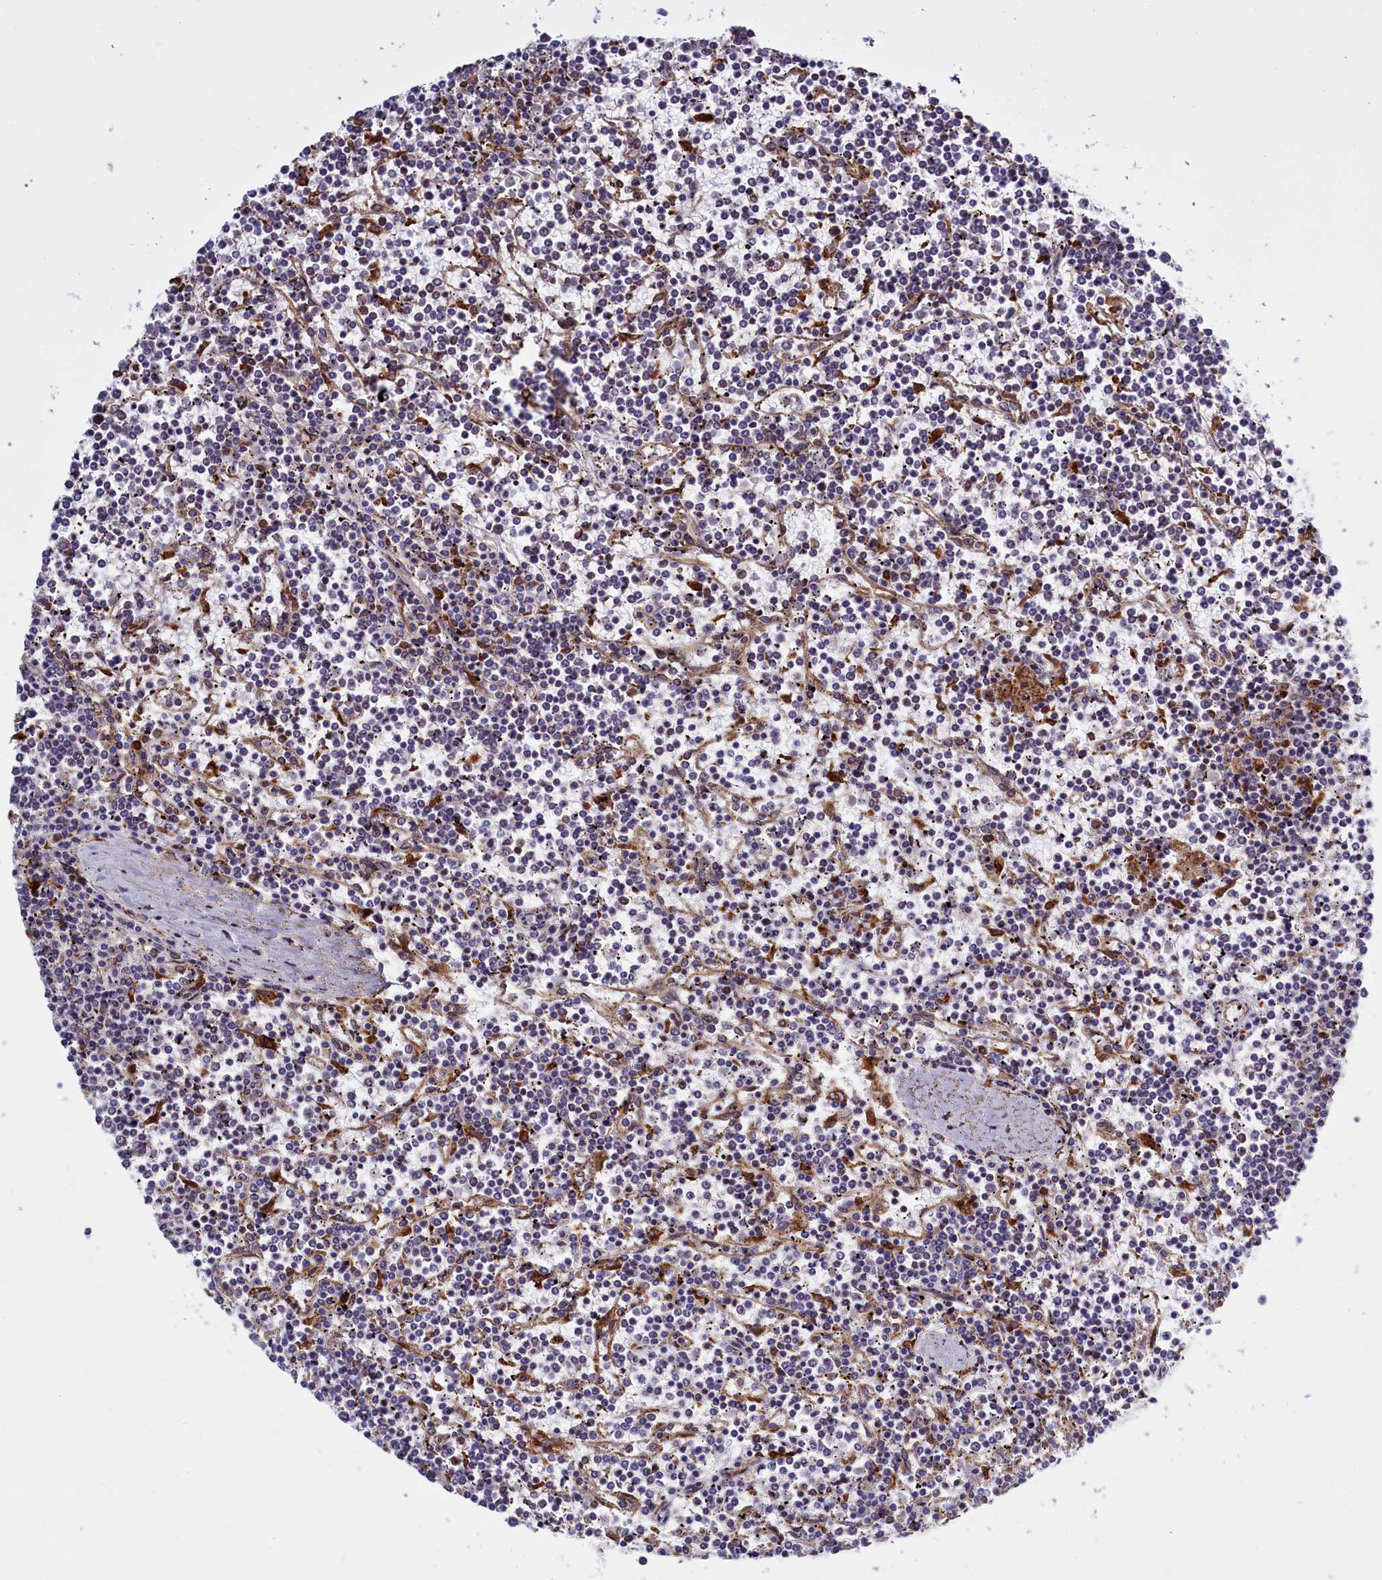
{"staining": {"intensity": "negative", "quantity": "none", "location": "none"}, "tissue": "lymphoma", "cell_type": "Tumor cells", "image_type": "cancer", "snomed": [{"axis": "morphology", "description": "Malignant lymphoma, non-Hodgkin's type, Low grade"}, {"axis": "topography", "description": "Spleen"}], "caption": "Immunohistochemistry (IHC) histopathology image of human malignant lymphoma, non-Hodgkin's type (low-grade) stained for a protein (brown), which displays no positivity in tumor cells.", "gene": "RAPGEF4", "patient": {"sex": "female", "age": 19}}